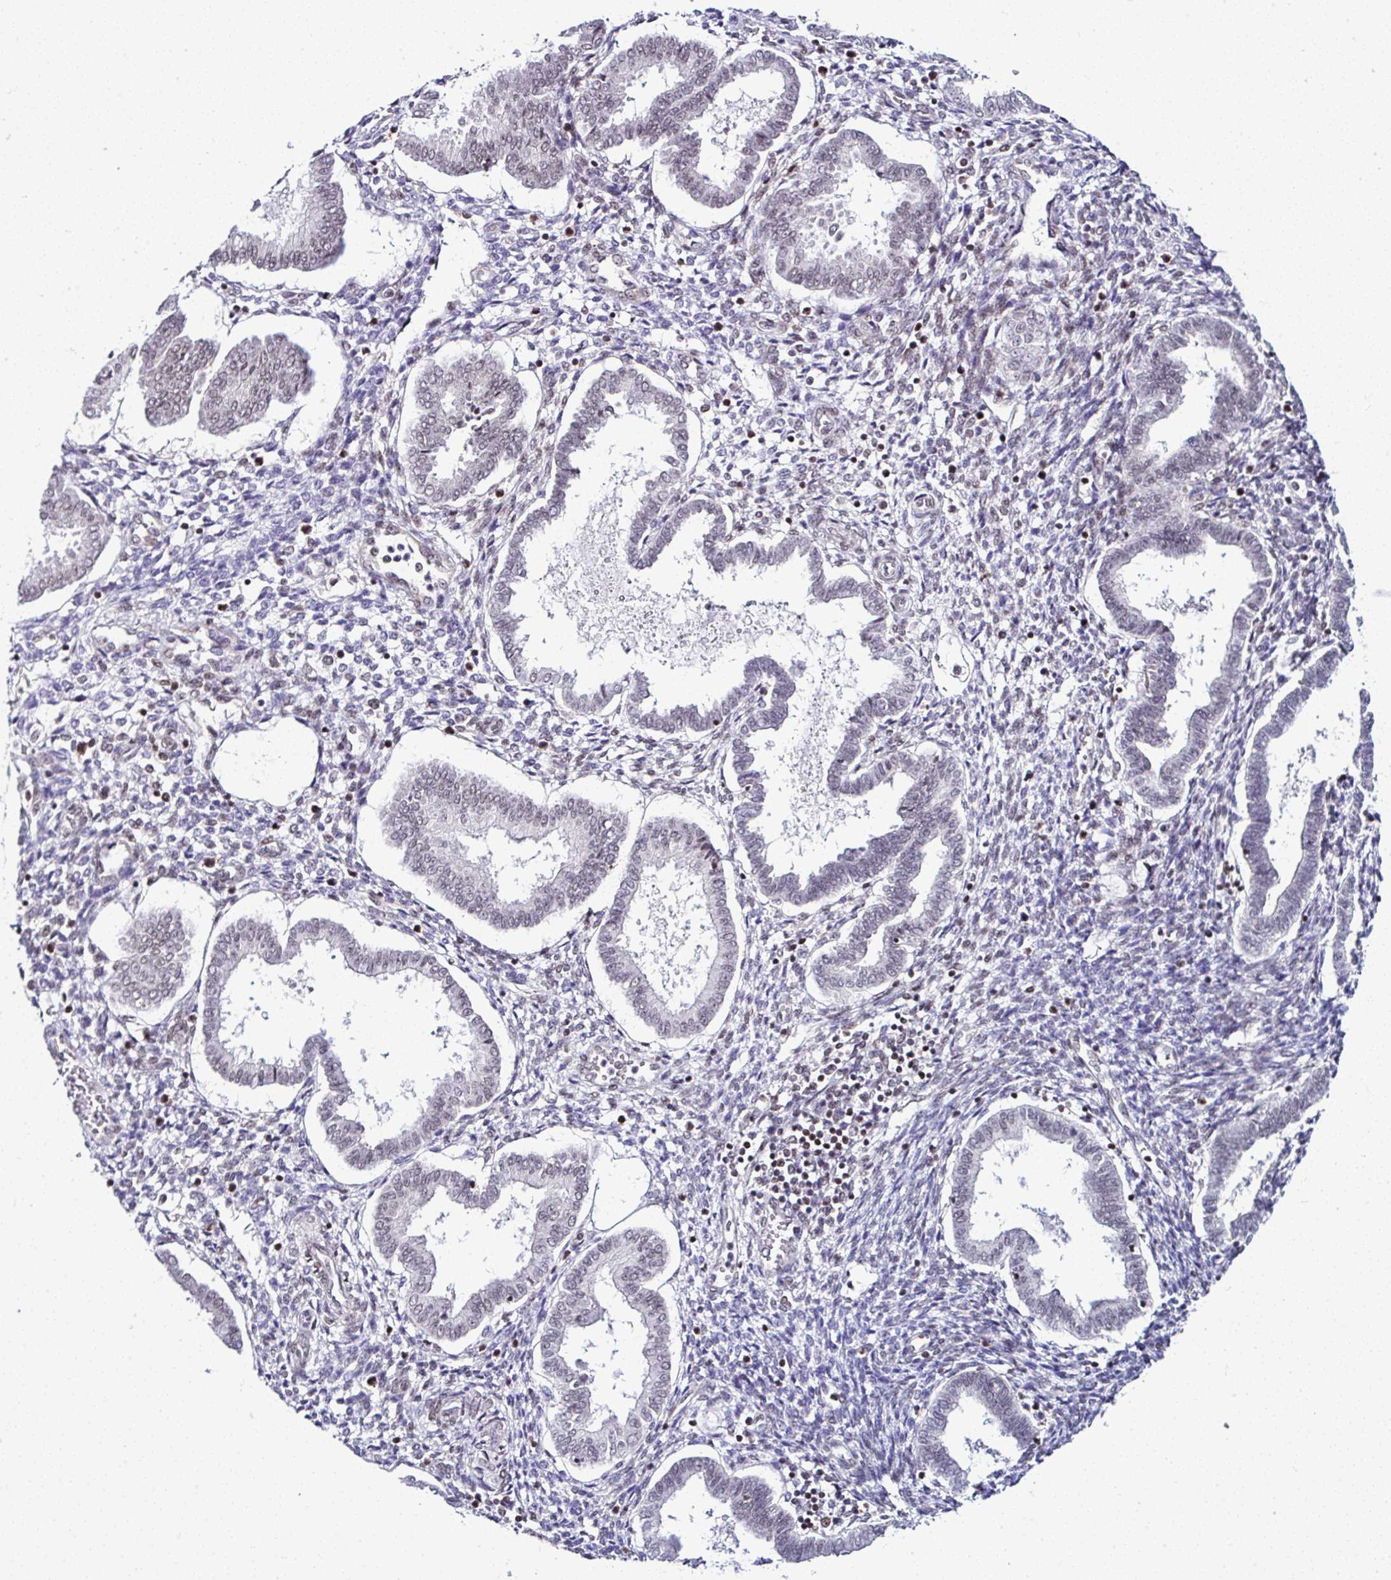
{"staining": {"intensity": "moderate", "quantity": "<25%", "location": "nuclear"}, "tissue": "endometrium", "cell_type": "Cells in endometrial stroma", "image_type": "normal", "snomed": [{"axis": "morphology", "description": "Normal tissue, NOS"}, {"axis": "topography", "description": "Endometrium"}], "caption": "Brown immunohistochemical staining in unremarkable endometrium shows moderate nuclear expression in about <25% of cells in endometrial stroma. Using DAB (3,3'-diaminobenzidine) (brown) and hematoxylin (blue) stains, captured at high magnification using brightfield microscopy.", "gene": "DR1", "patient": {"sex": "female", "age": 24}}